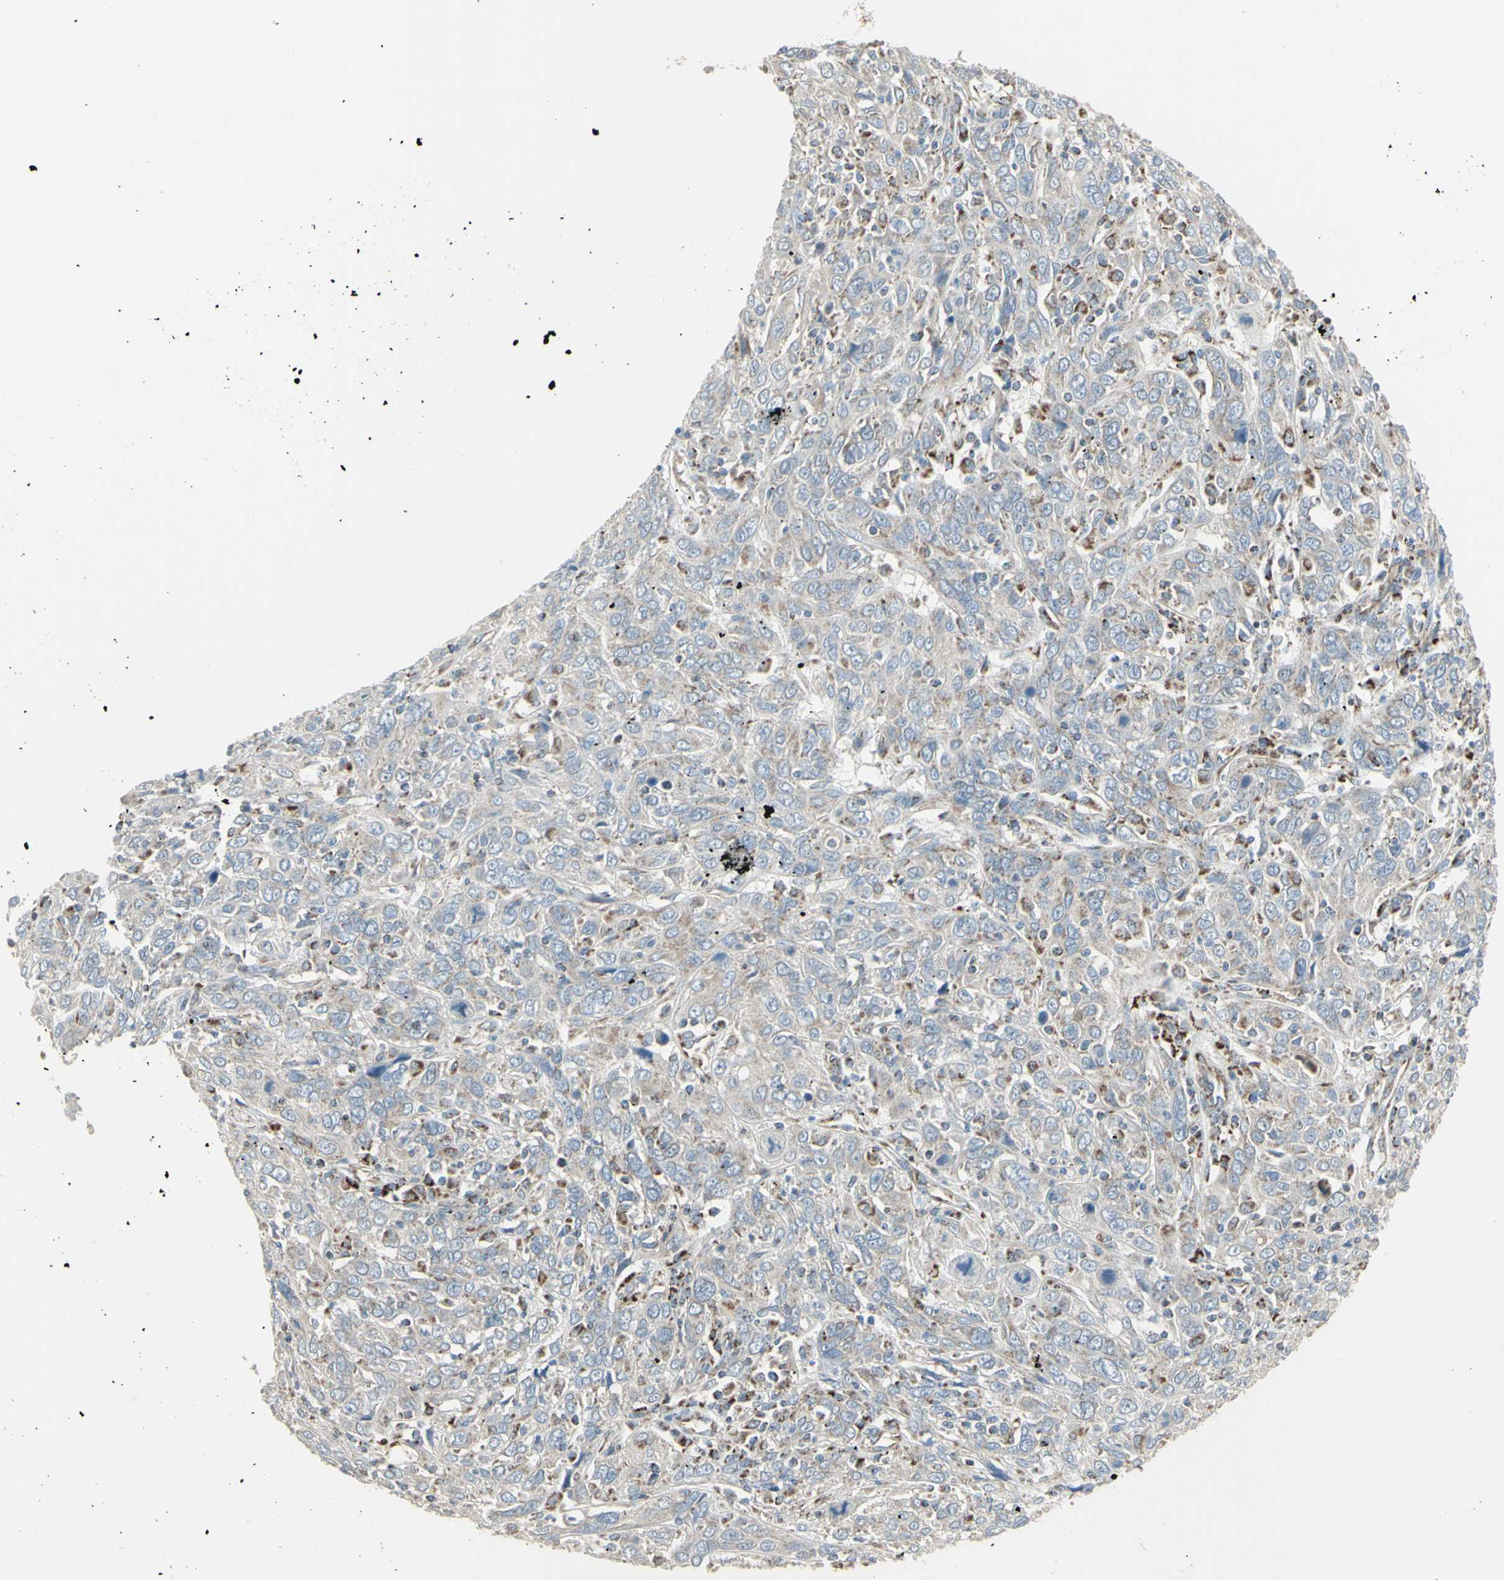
{"staining": {"intensity": "weak", "quantity": "<25%", "location": "cytoplasmic/membranous"}, "tissue": "cervical cancer", "cell_type": "Tumor cells", "image_type": "cancer", "snomed": [{"axis": "morphology", "description": "Squamous cell carcinoma, NOS"}, {"axis": "topography", "description": "Cervix"}], "caption": "Cervical squamous cell carcinoma was stained to show a protein in brown. There is no significant expression in tumor cells.", "gene": "FAM171B", "patient": {"sex": "female", "age": 46}}